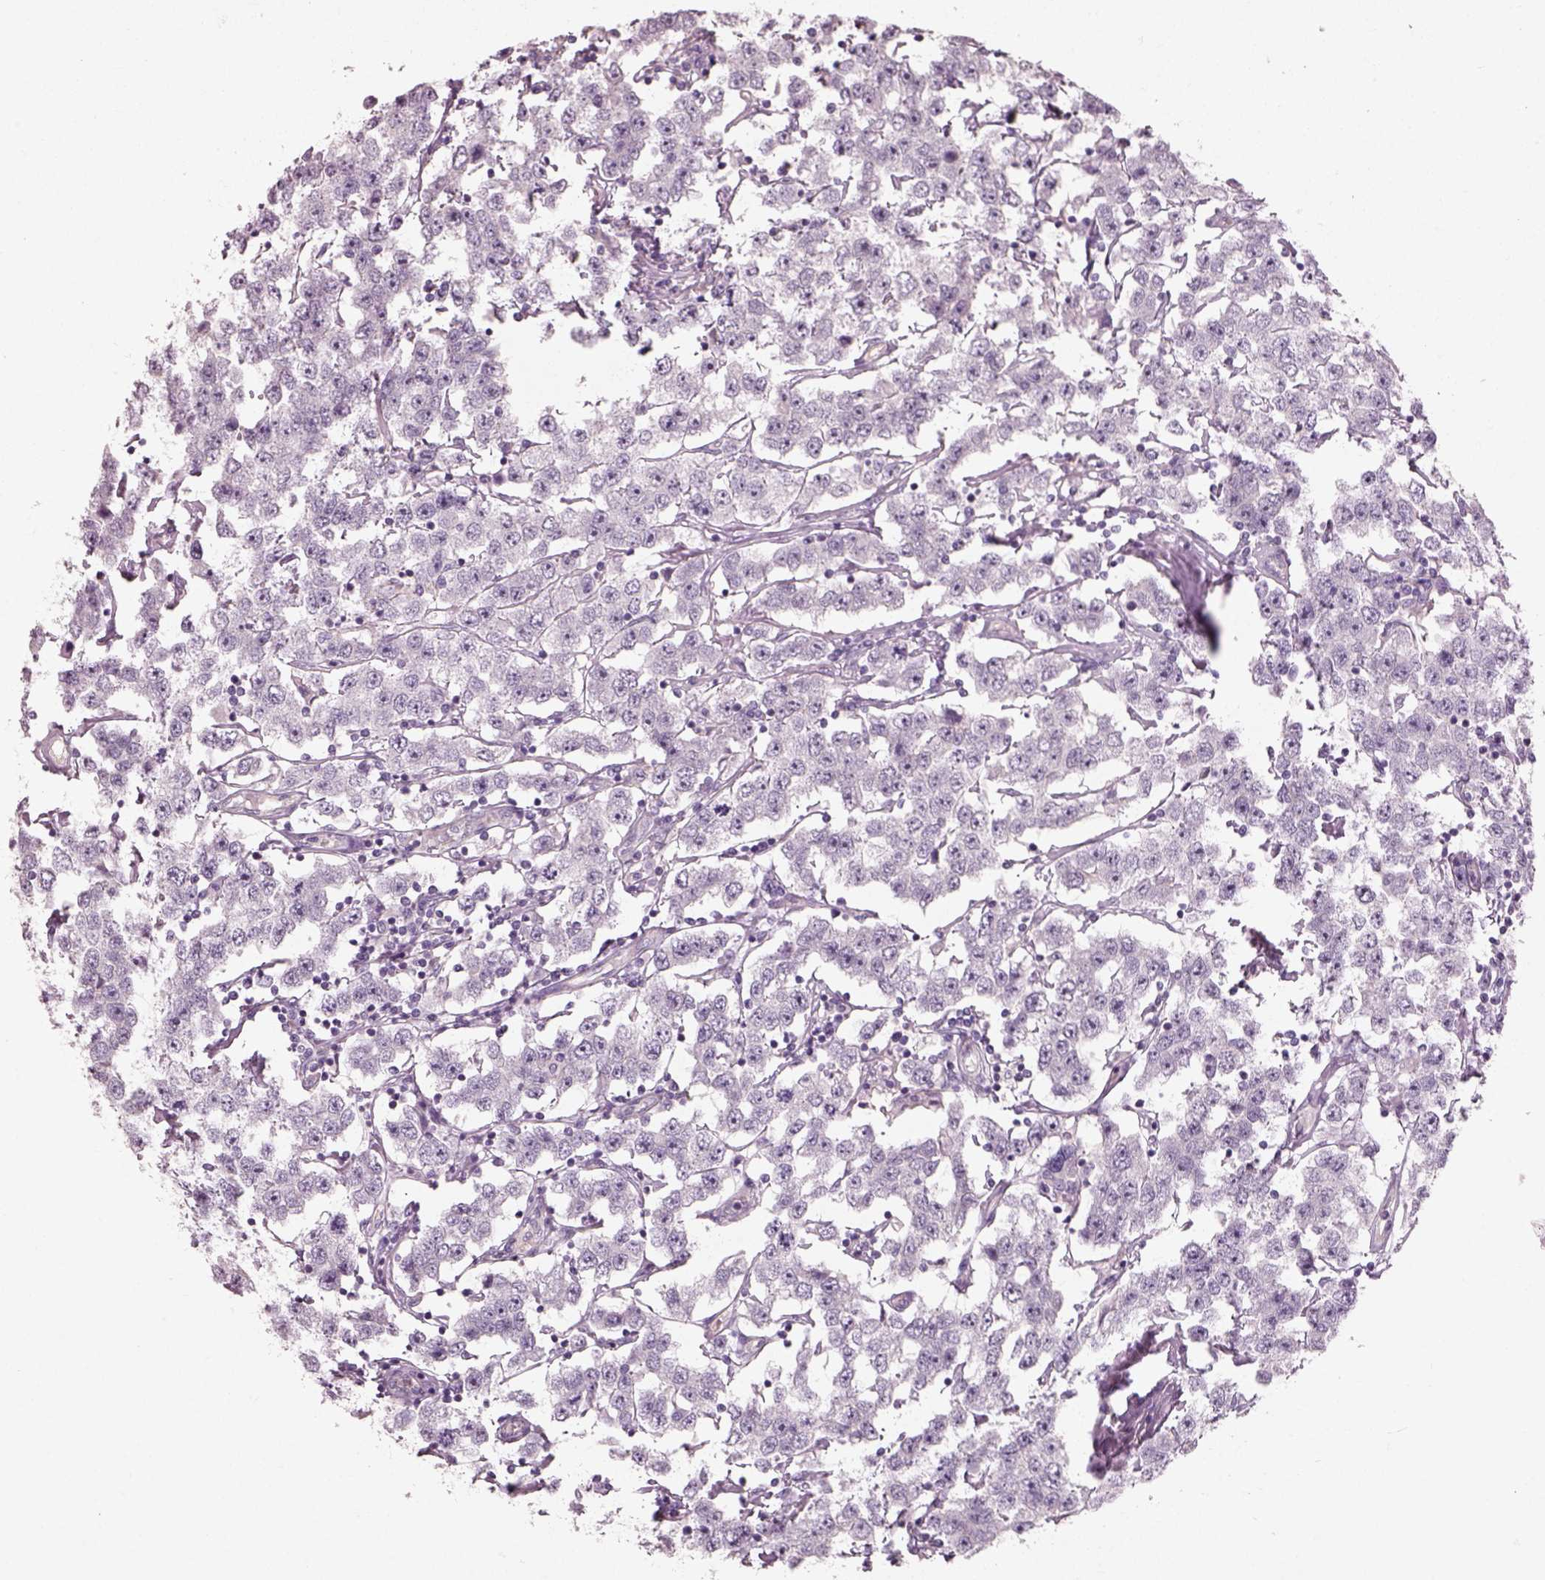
{"staining": {"intensity": "negative", "quantity": "none", "location": "none"}, "tissue": "testis cancer", "cell_type": "Tumor cells", "image_type": "cancer", "snomed": [{"axis": "morphology", "description": "Seminoma, NOS"}, {"axis": "topography", "description": "Testis"}], "caption": "Tumor cells are negative for protein expression in human seminoma (testis).", "gene": "CDS1", "patient": {"sex": "male", "age": 52}}